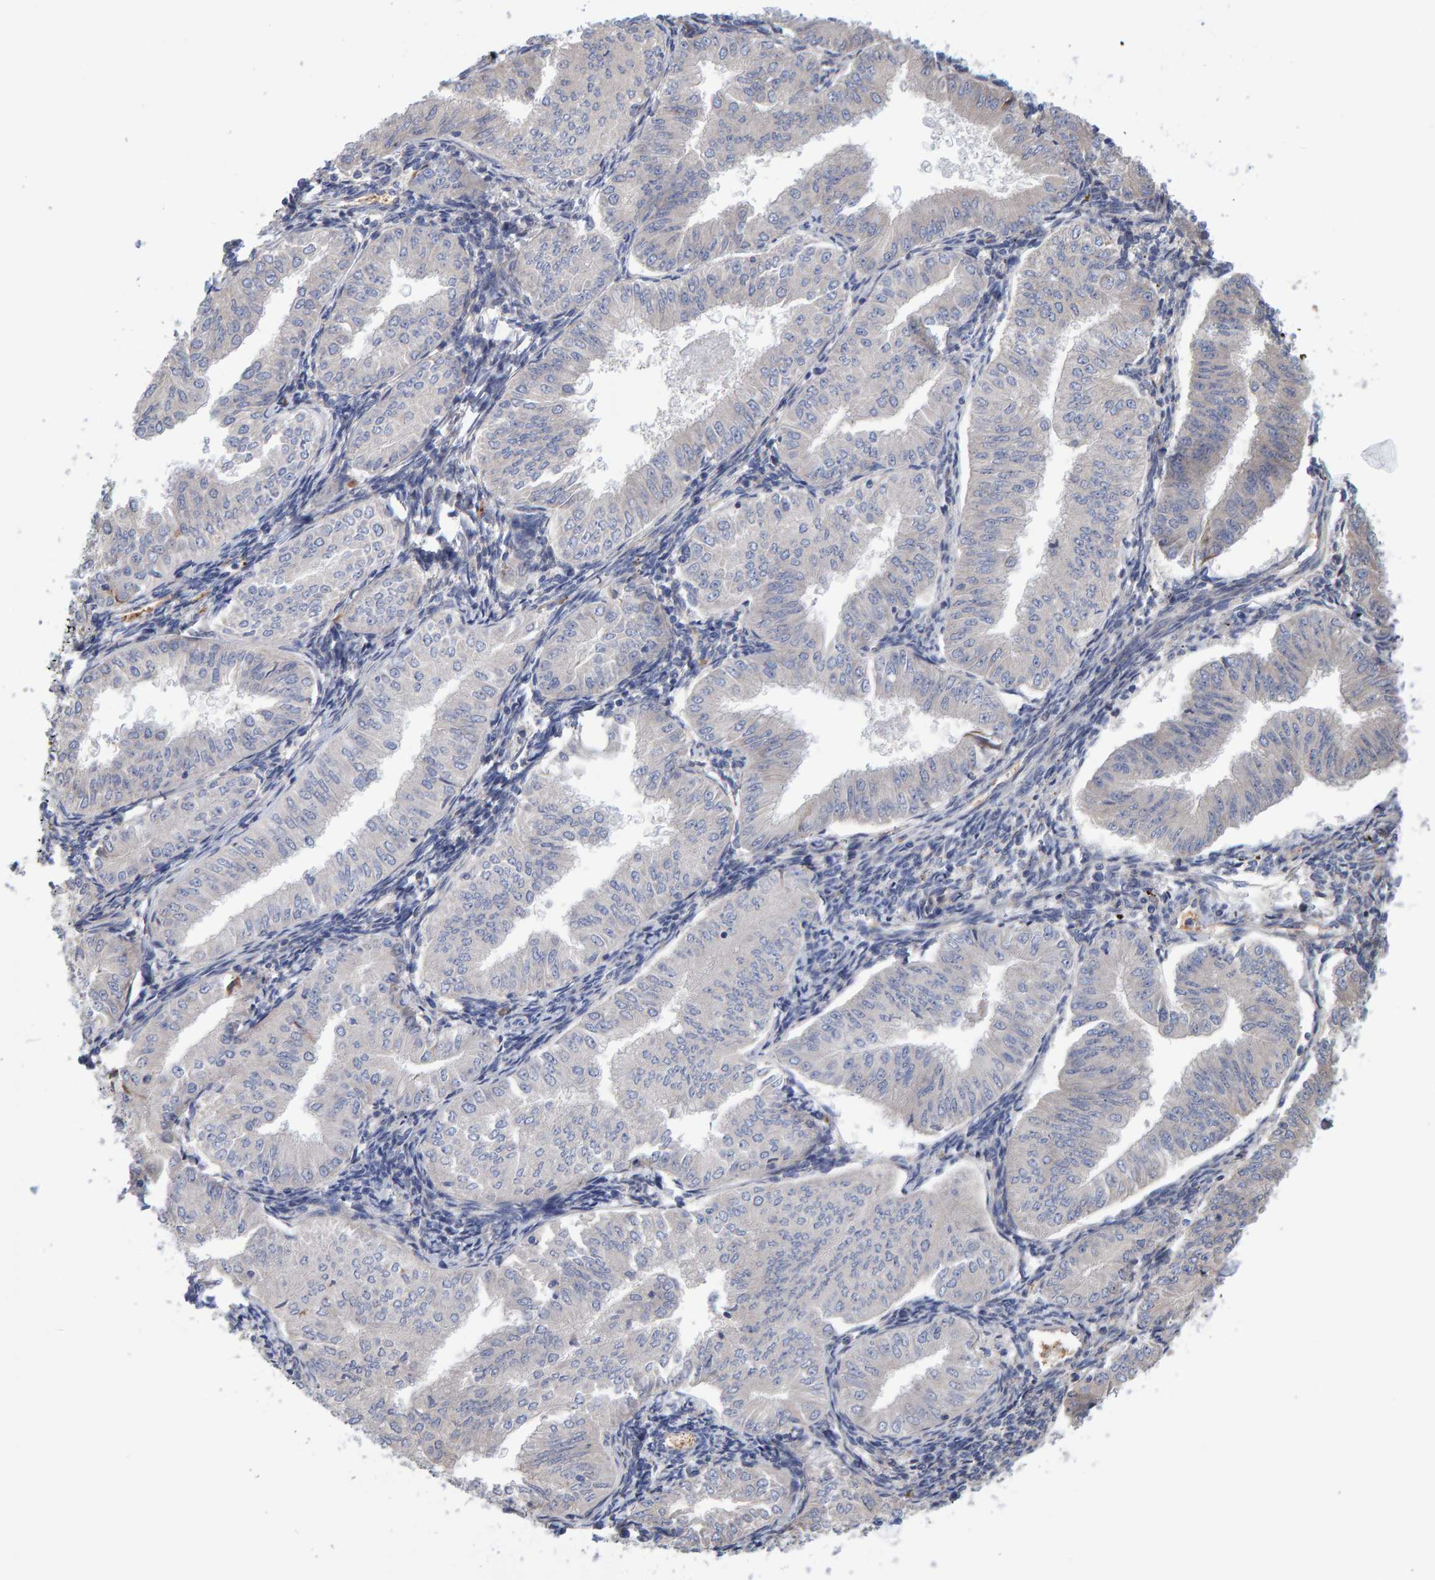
{"staining": {"intensity": "weak", "quantity": "25%-75%", "location": "cytoplasmic/membranous"}, "tissue": "endometrial cancer", "cell_type": "Tumor cells", "image_type": "cancer", "snomed": [{"axis": "morphology", "description": "Normal tissue, NOS"}, {"axis": "morphology", "description": "Adenocarcinoma, NOS"}, {"axis": "topography", "description": "Endometrium"}], "caption": "A high-resolution image shows IHC staining of adenocarcinoma (endometrial), which reveals weak cytoplasmic/membranous positivity in about 25%-75% of tumor cells. Ihc stains the protein in brown and the nuclei are stained blue.", "gene": "VPS9D1", "patient": {"sex": "female", "age": 53}}